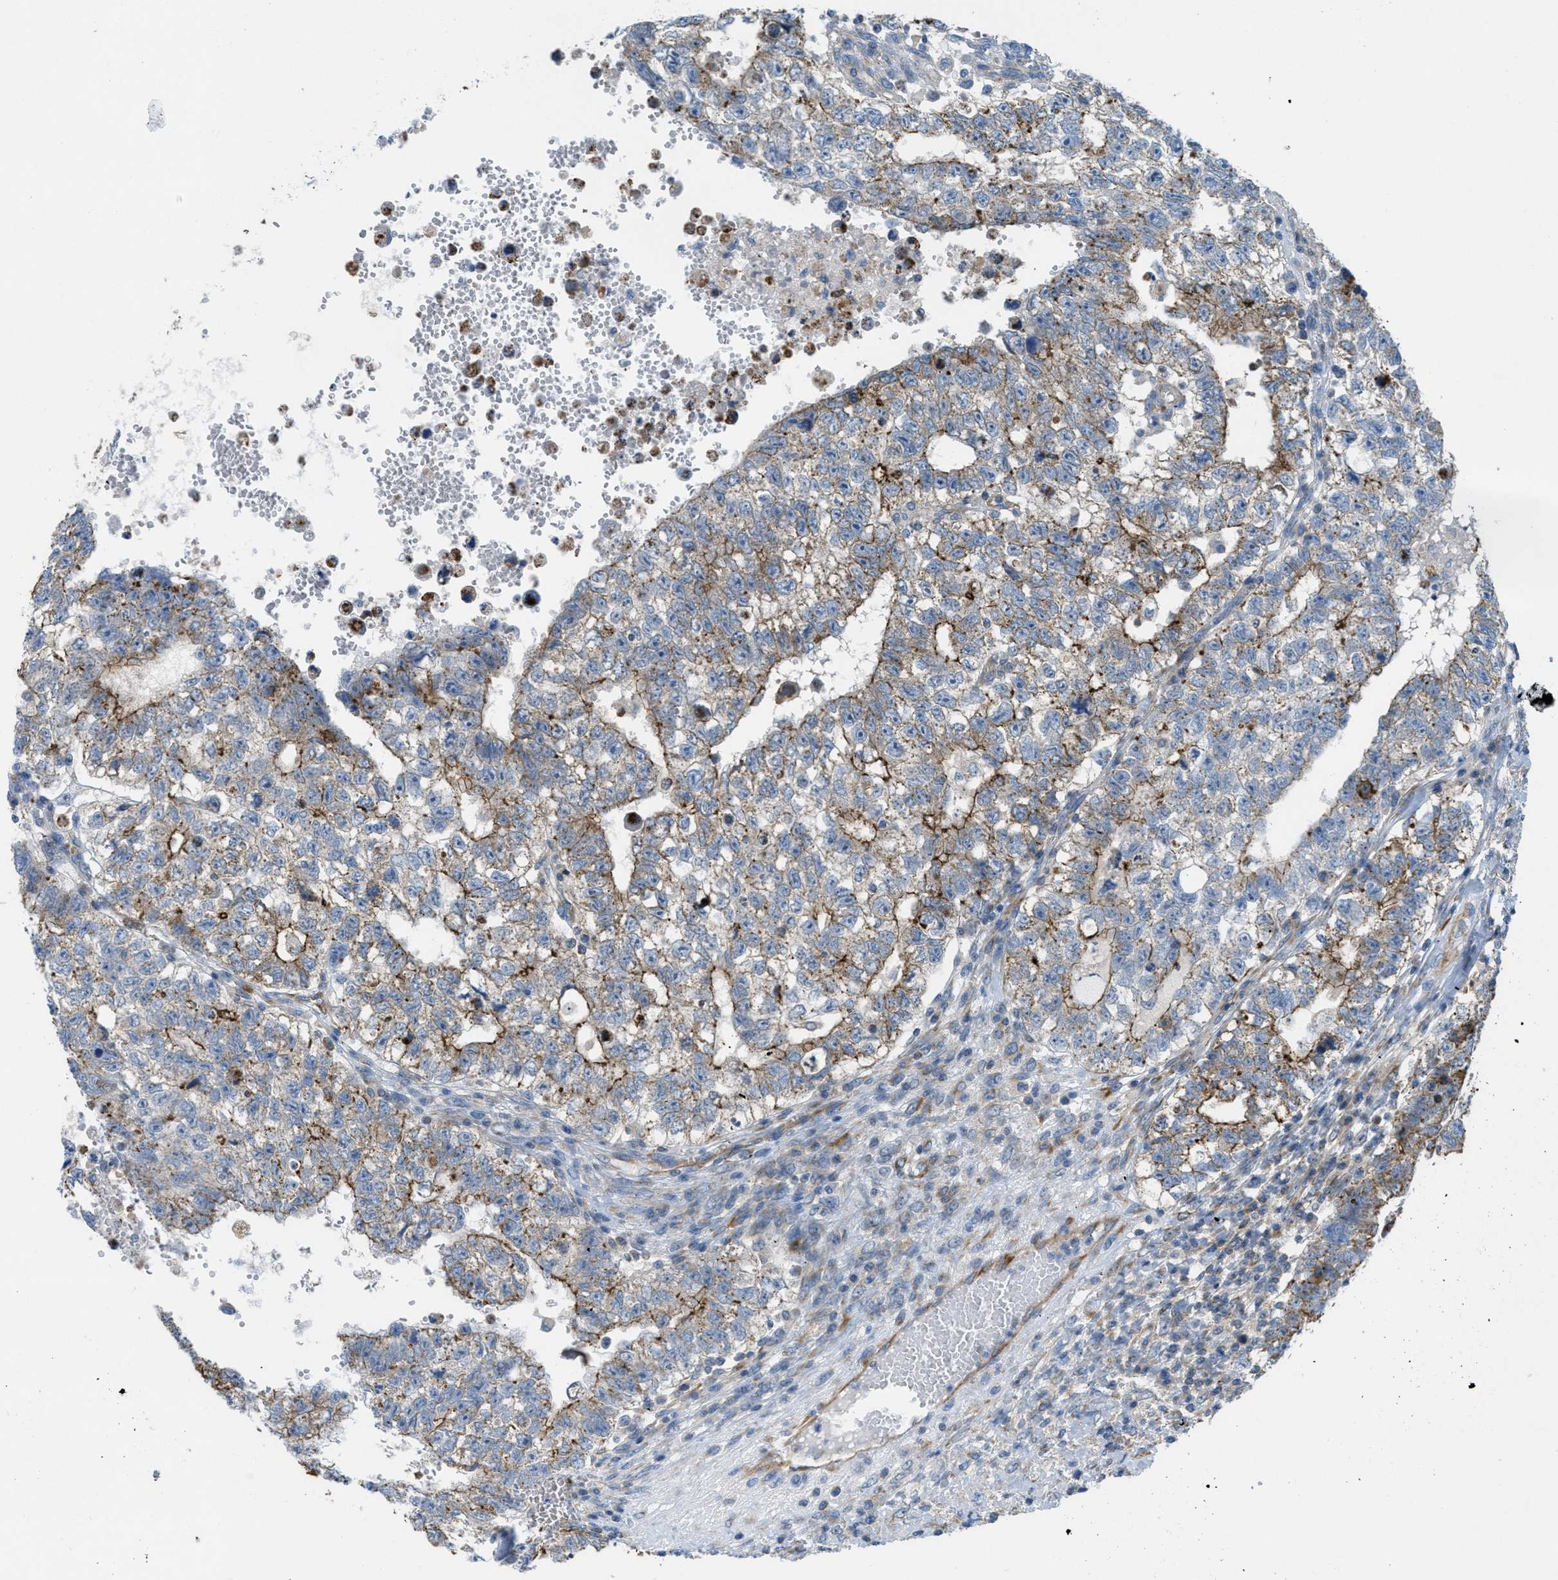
{"staining": {"intensity": "strong", "quantity": ">75%", "location": "cytoplasmic/membranous"}, "tissue": "testis cancer", "cell_type": "Tumor cells", "image_type": "cancer", "snomed": [{"axis": "morphology", "description": "Seminoma, NOS"}, {"axis": "morphology", "description": "Carcinoma, Embryonal, NOS"}, {"axis": "topography", "description": "Testis"}], "caption": "Human embryonal carcinoma (testis) stained with a brown dye exhibits strong cytoplasmic/membranous positive staining in about >75% of tumor cells.", "gene": "BTN3A1", "patient": {"sex": "male", "age": 38}}